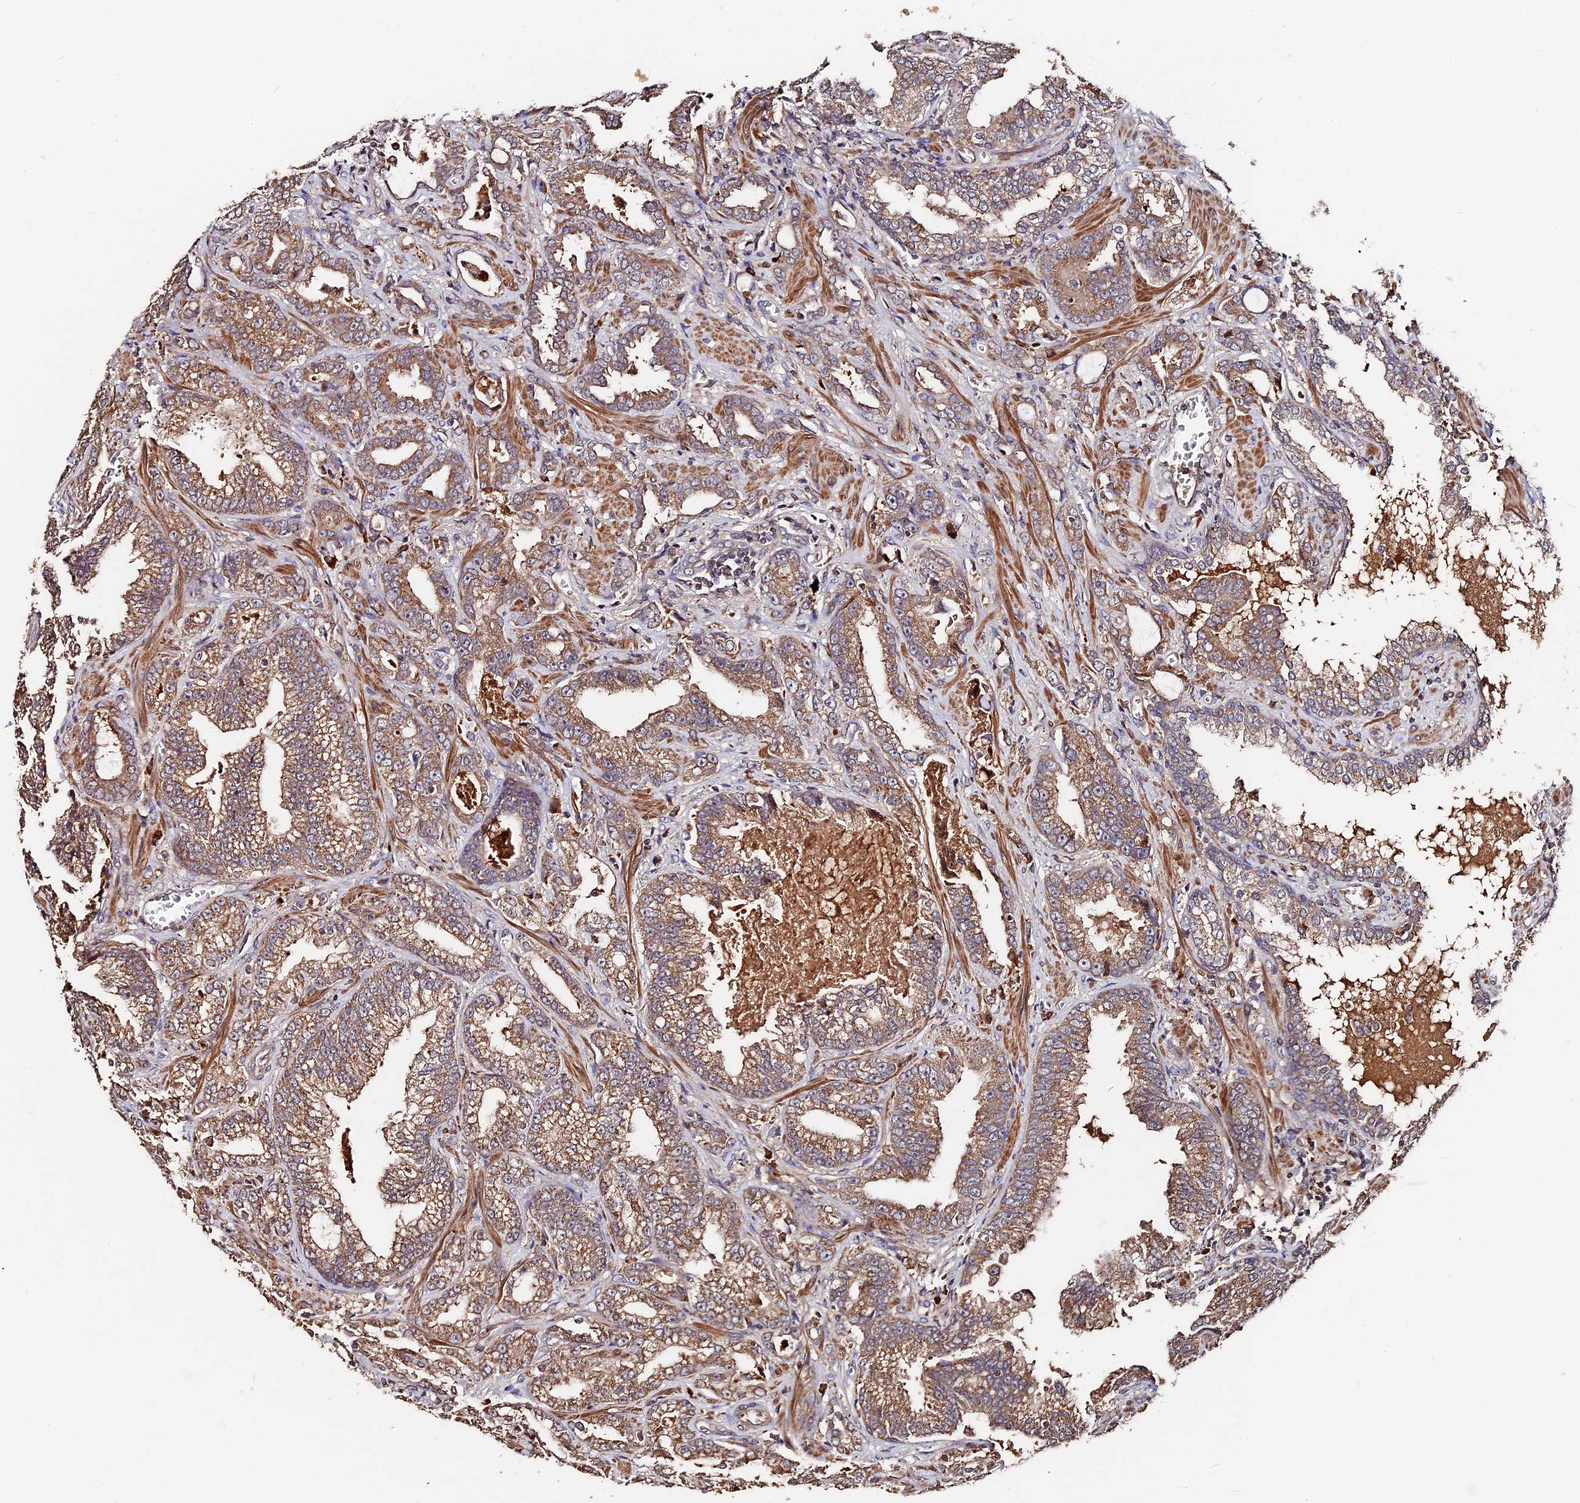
{"staining": {"intensity": "moderate", "quantity": ">75%", "location": "cytoplasmic/membranous"}, "tissue": "prostate cancer", "cell_type": "Tumor cells", "image_type": "cancer", "snomed": [{"axis": "morphology", "description": "Adenocarcinoma, High grade"}, {"axis": "topography", "description": "Prostate and seminal vesicle, NOS"}], "caption": "Prostate cancer stained with a protein marker displays moderate staining in tumor cells.", "gene": "DHRS11", "patient": {"sex": "male", "age": 67}}